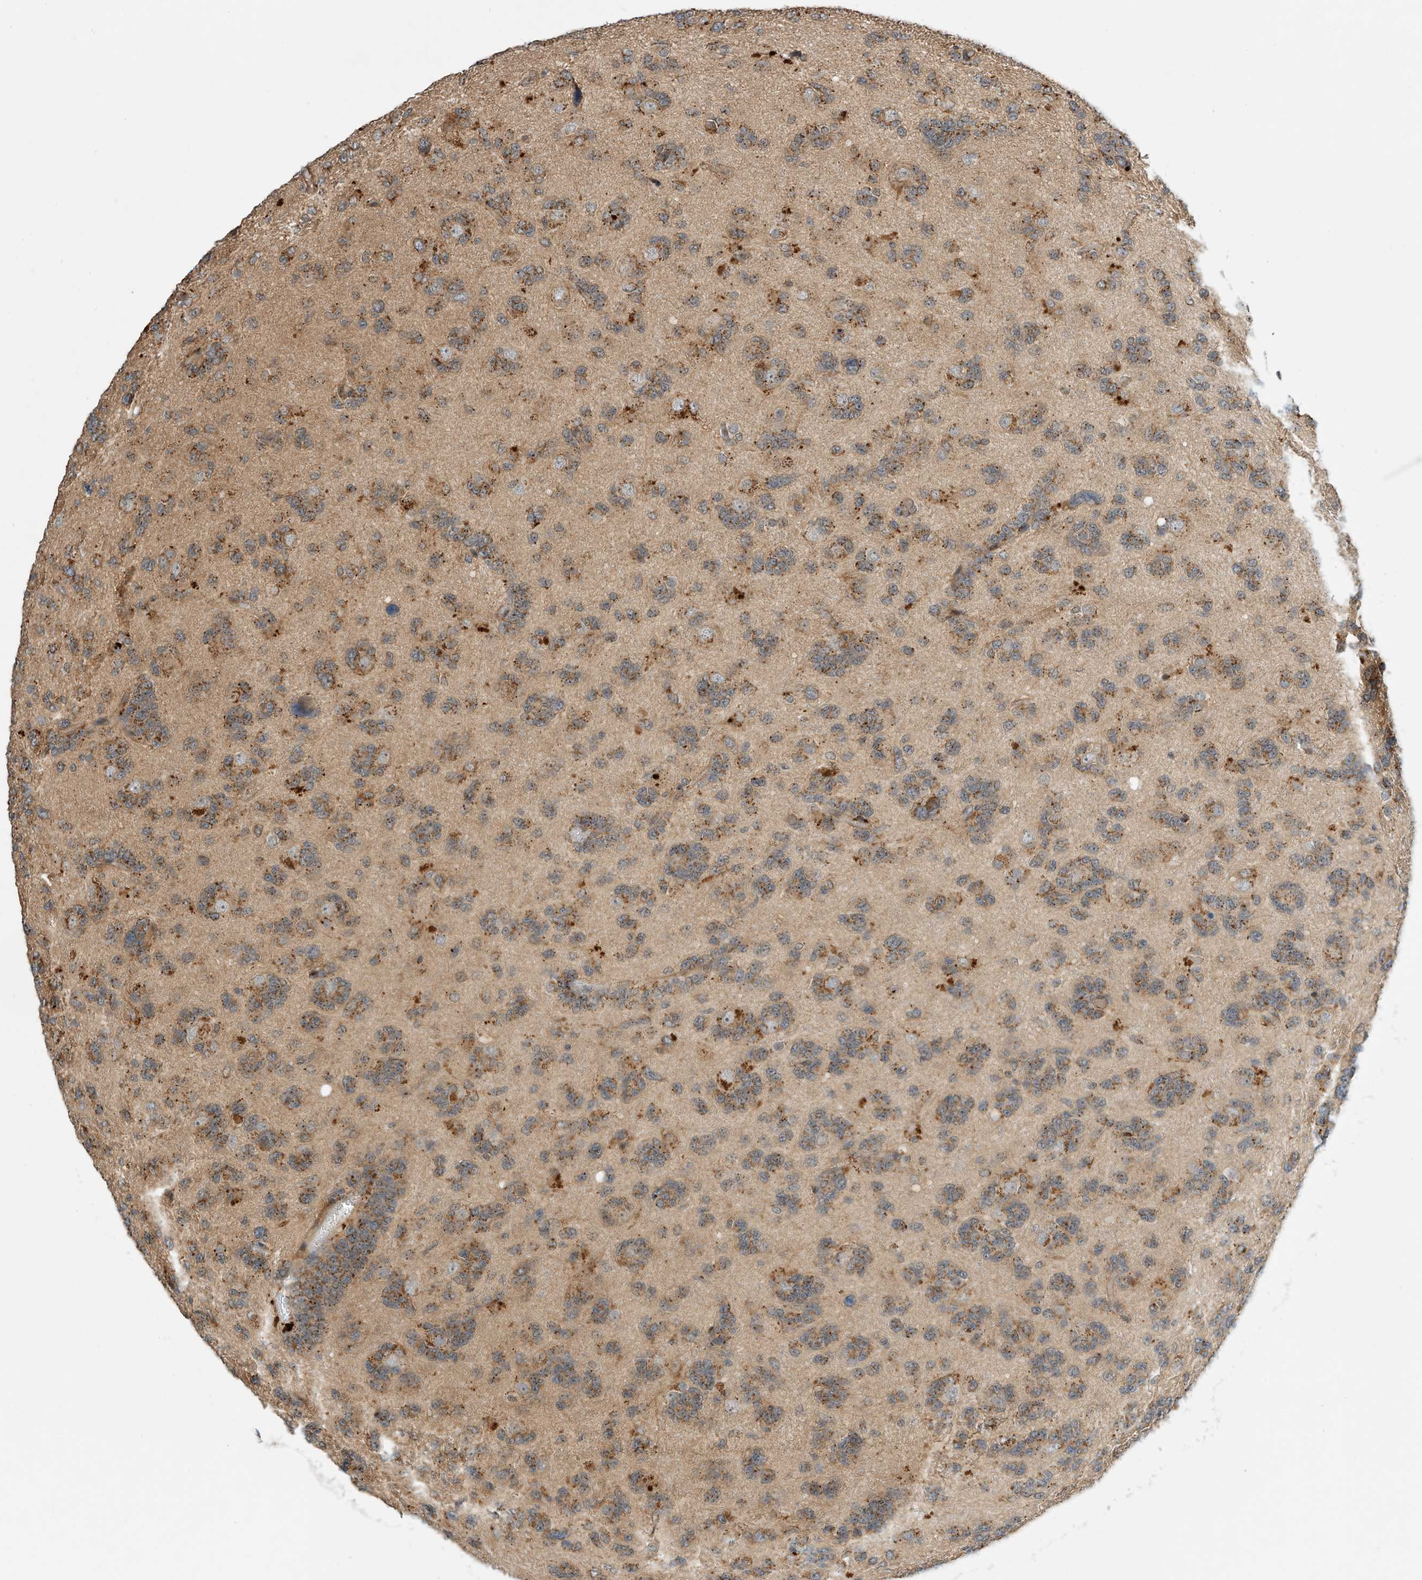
{"staining": {"intensity": "moderate", "quantity": "<25%", "location": "cytoplasmic/membranous"}, "tissue": "glioma", "cell_type": "Tumor cells", "image_type": "cancer", "snomed": [{"axis": "morphology", "description": "Glioma, malignant, High grade"}, {"axis": "topography", "description": "Brain"}], "caption": "Tumor cells exhibit low levels of moderate cytoplasmic/membranous staining in about <25% of cells in human glioma. The staining was performed using DAB, with brown indicating positive protein expression. Nuclei are stained blue with hematoxylin.", "gene": "CPAMD8", "patient": {"sex": "female", "age": 59}}